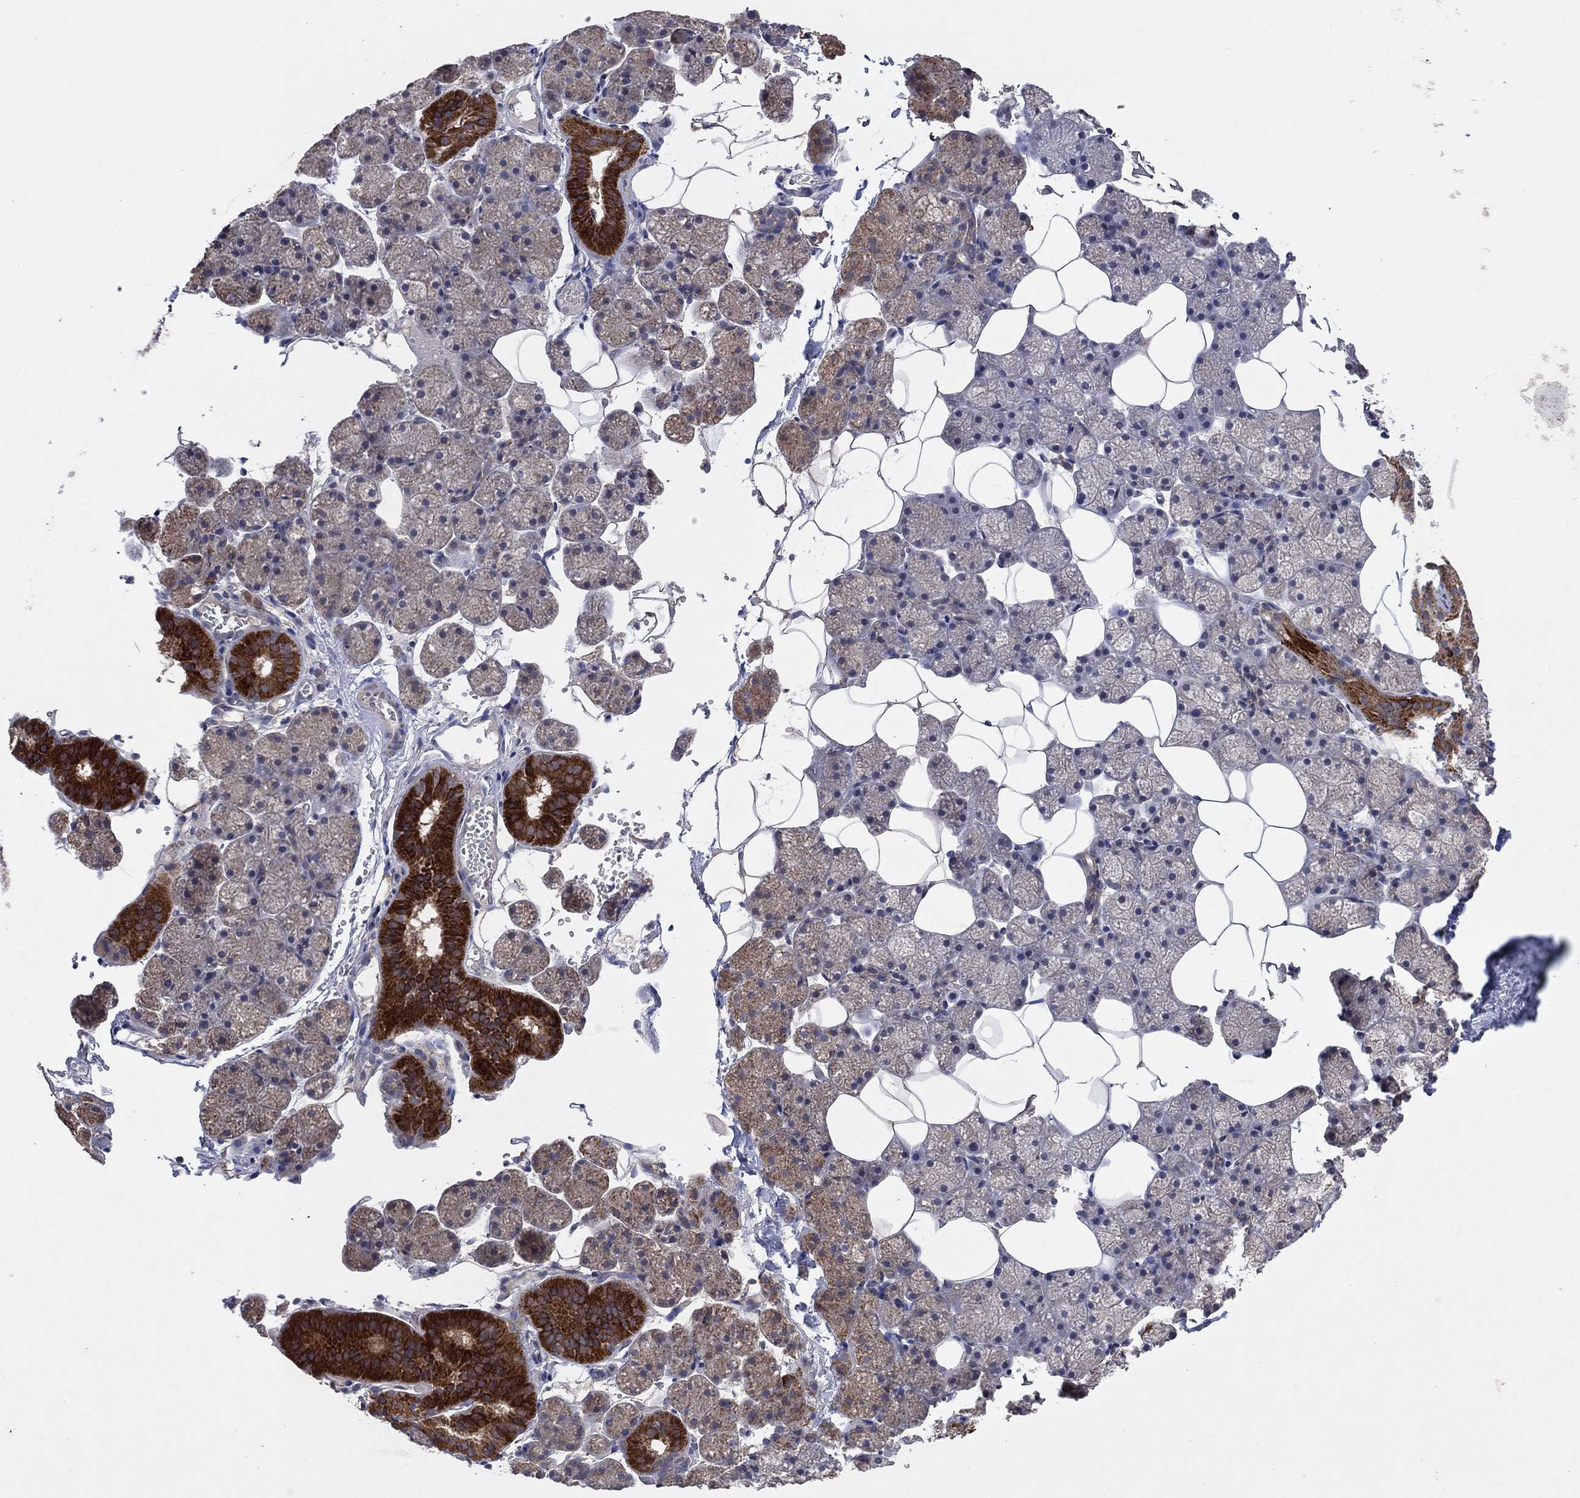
{"staining": {"intensity": "strong", "quantity": "<25%", "location": "cytoplasmic/membranous"}, "tissue": "salivary gland", "cell_type": "Glandular cells", "image_type": "normal", "snomed": [{"axis": "morphology", "description": "Normal tissue, NOS"}, {"axis": "topography", "description": "Salivary gland"}], "caption": "Approximately <25% of glandular cells in benign human salivary gland show strong cytoplasmic/membranous protein staining as visualized by brown immunohistochemical staining.", "gene": "DPH1", "patient": {"sex": "male", "age": 38}}